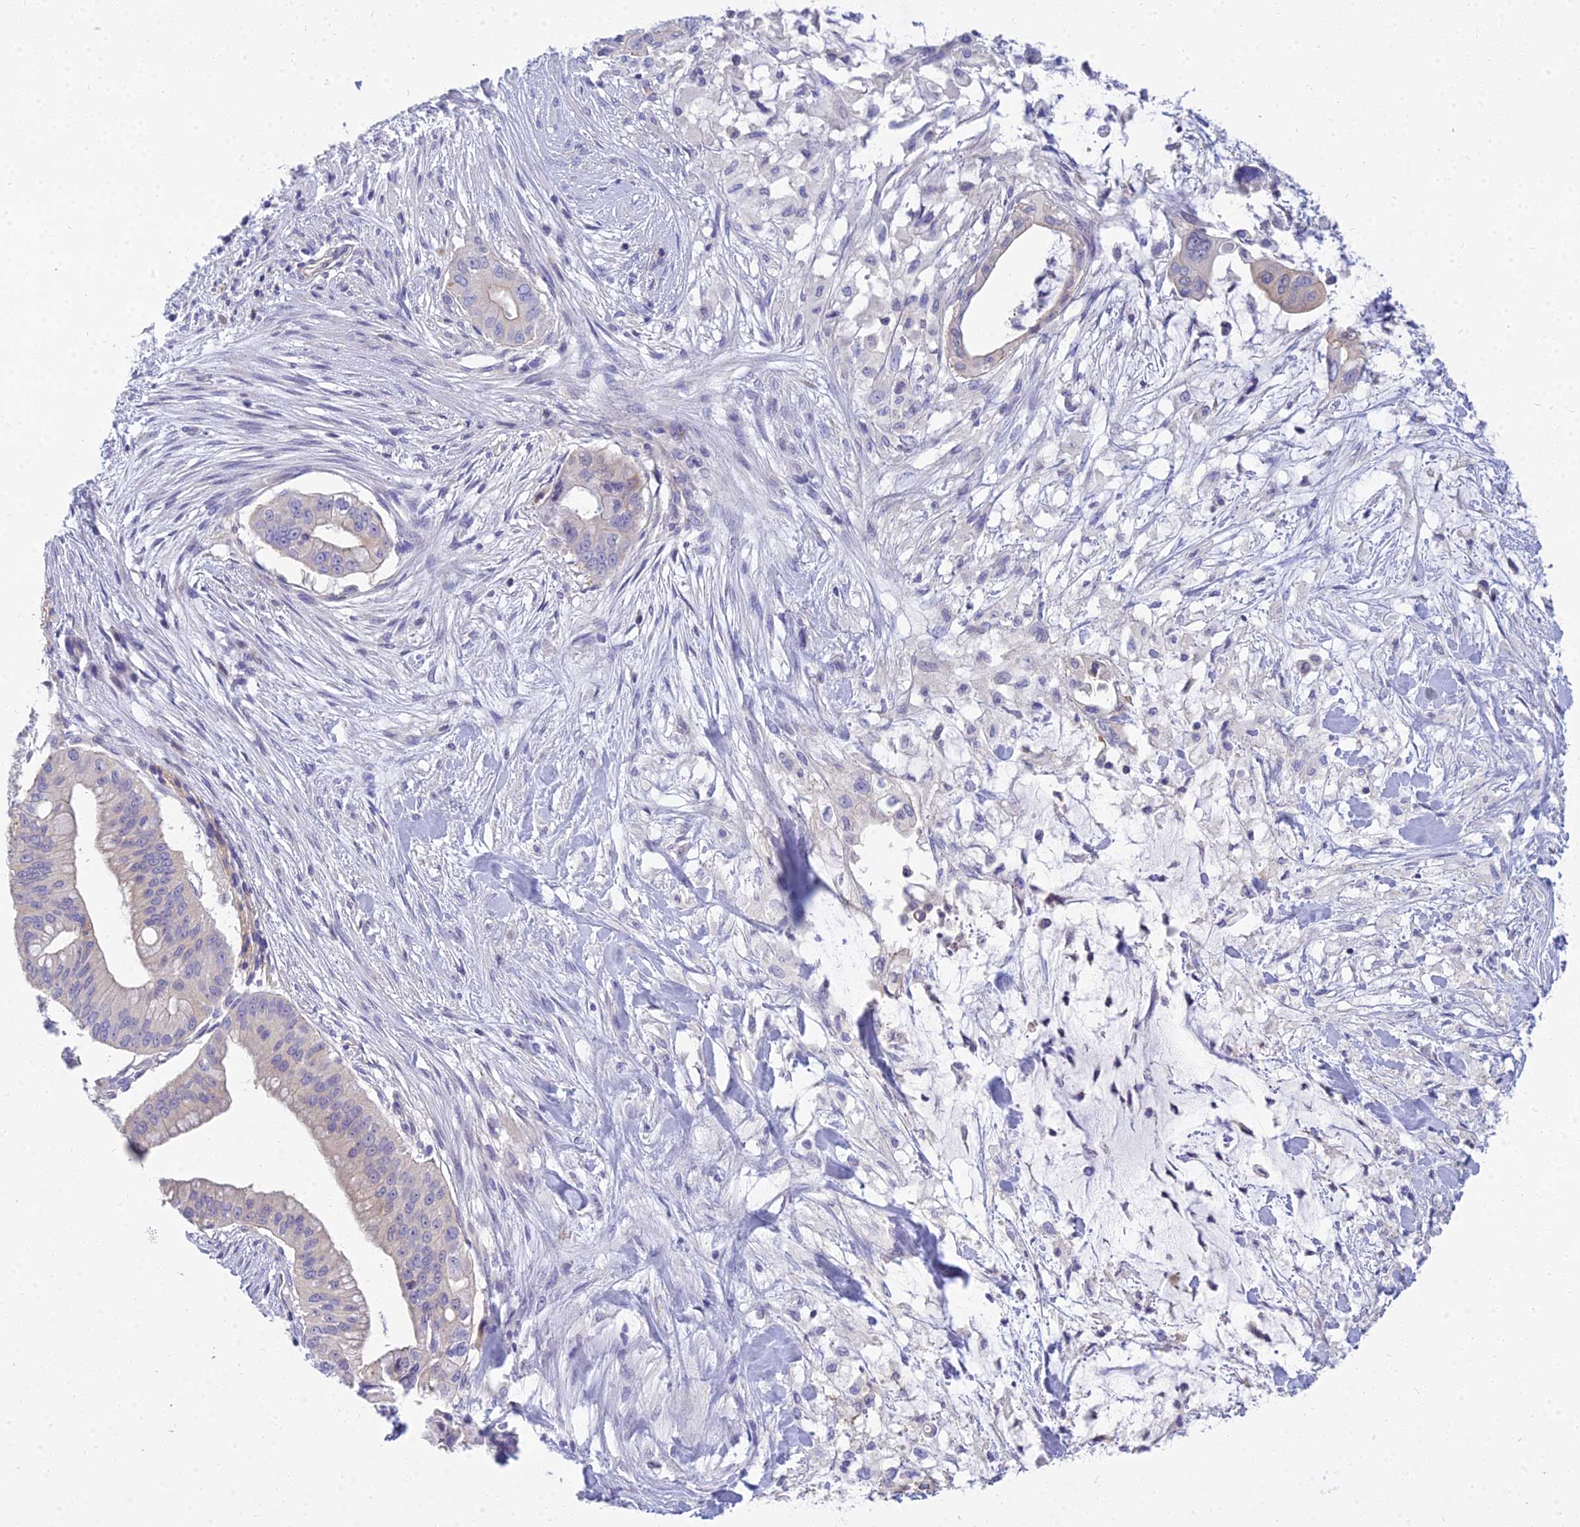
{"staining": {"intensity": "negative", "quantity": "none", "location": "none"}, "tissue": "pancreatic cancer", "cell_type": "Tumor cells", "image_type": "cancer", "snomed": [{"axis": "morphology", "description": "Adenocarcinoma, NOS"}, {"axis": "topography", "description": "Pancreas"}], "caption": "A micrograph of human pancreatic cancer (adenocarcinoma) is negative for staining in tumor cells.", "gene": "SMIM24", "patient": {"sex": "male", "age": 46}}